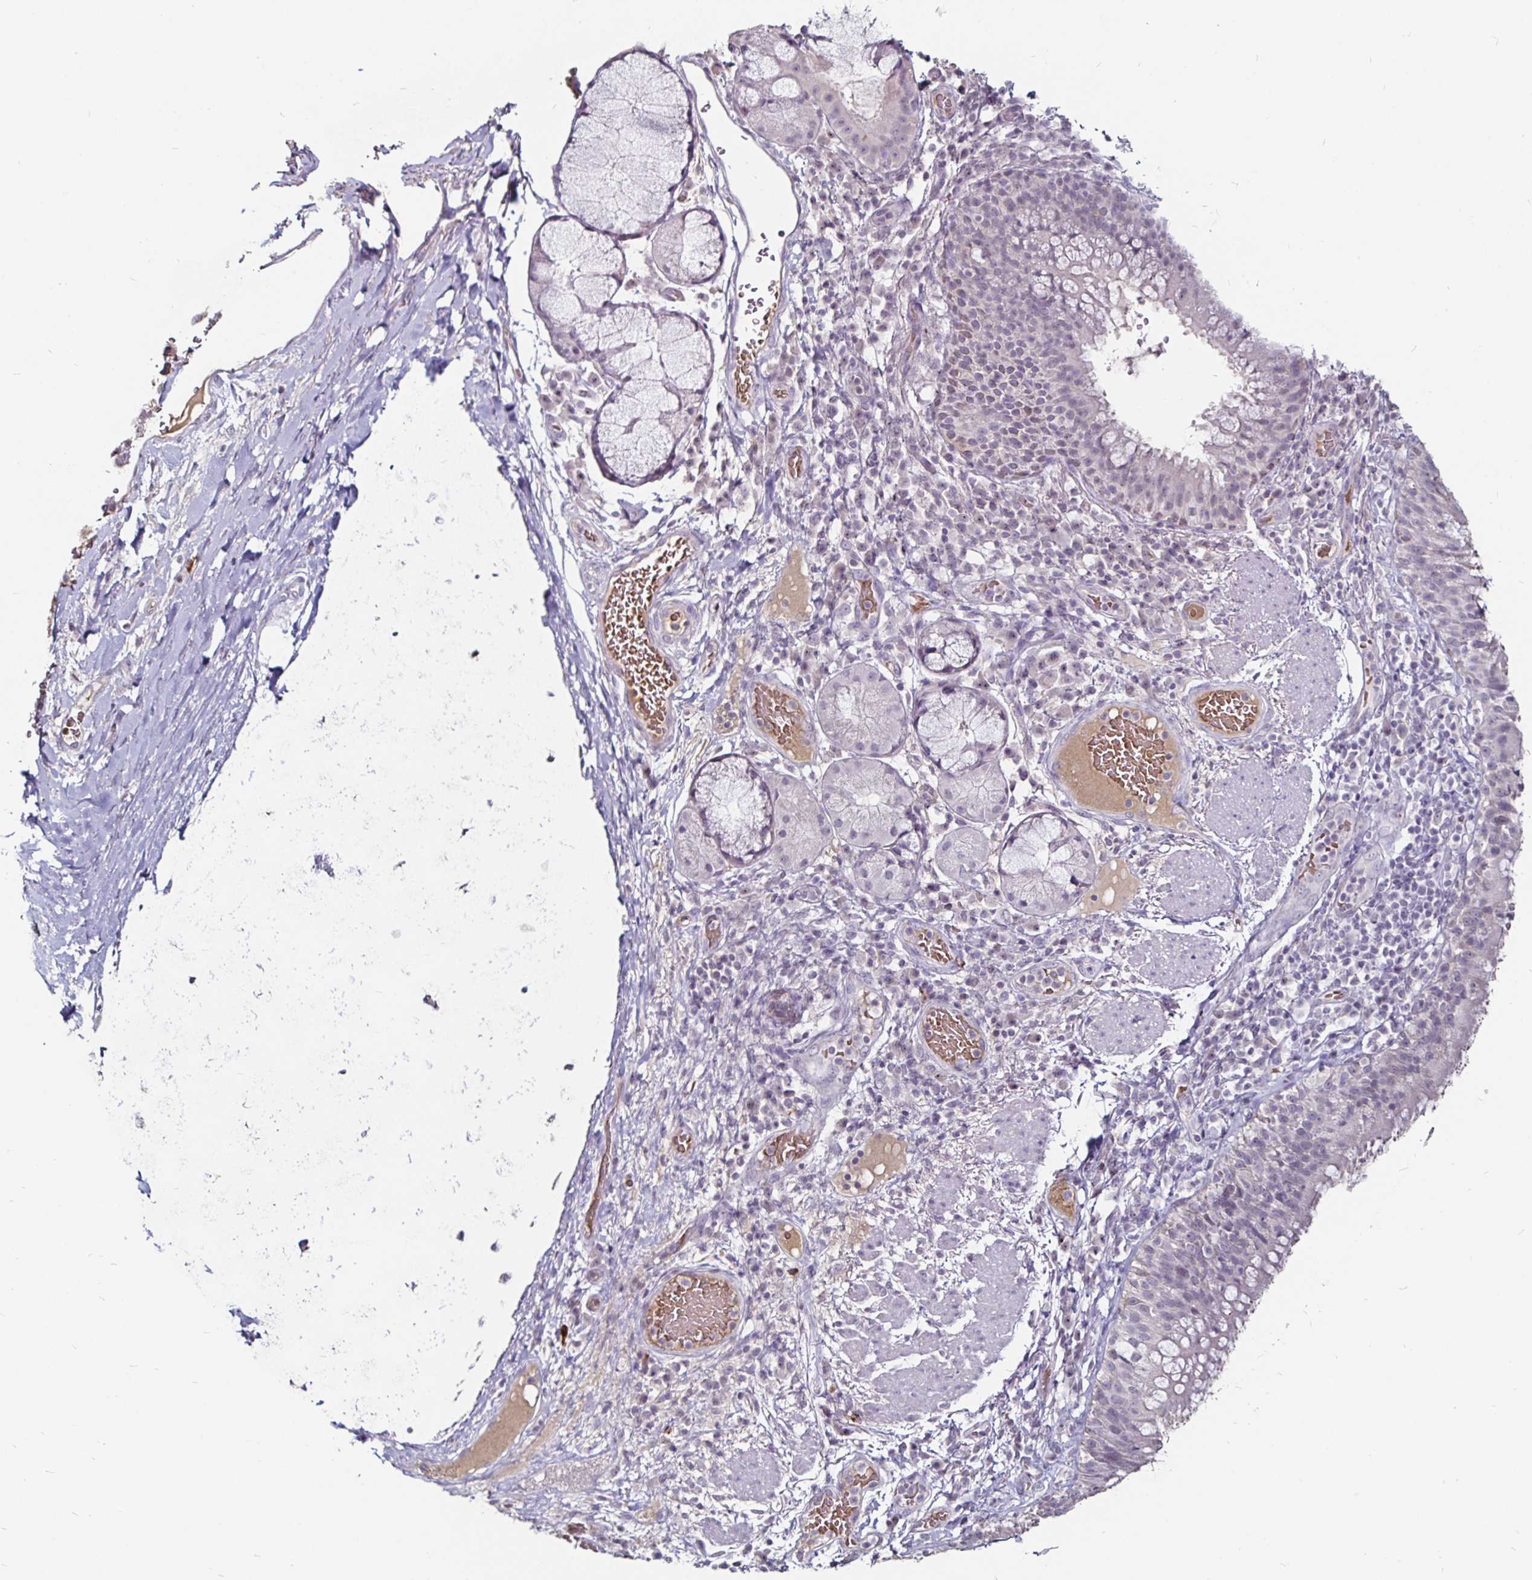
{"staining": {"intensity": "negative", "quantity": "none", "location": "none"}, "tissue": "bronchus", "cell_type": "Respiratory epithelial cells", "image_type": "normal", "snomed": [{"axis": "morphology", "description": "Normal tissue, NOS"}, {"axis": "topography", "description": "Lymph node"}, {"axis": "topography", "description": "Bronchus"}], "caption": "IHC of benign human bronchus reveals no expression in respiratory epithelial cells. (Stains: DAB (3,3'-diaminobenzidine) immunohistochemistry with hematoxylin counter stain, Microscopy: brightfield microscopy at high magnification).", "gene": "FAIM2", "patient": {"sex": "male", "age": 56}}